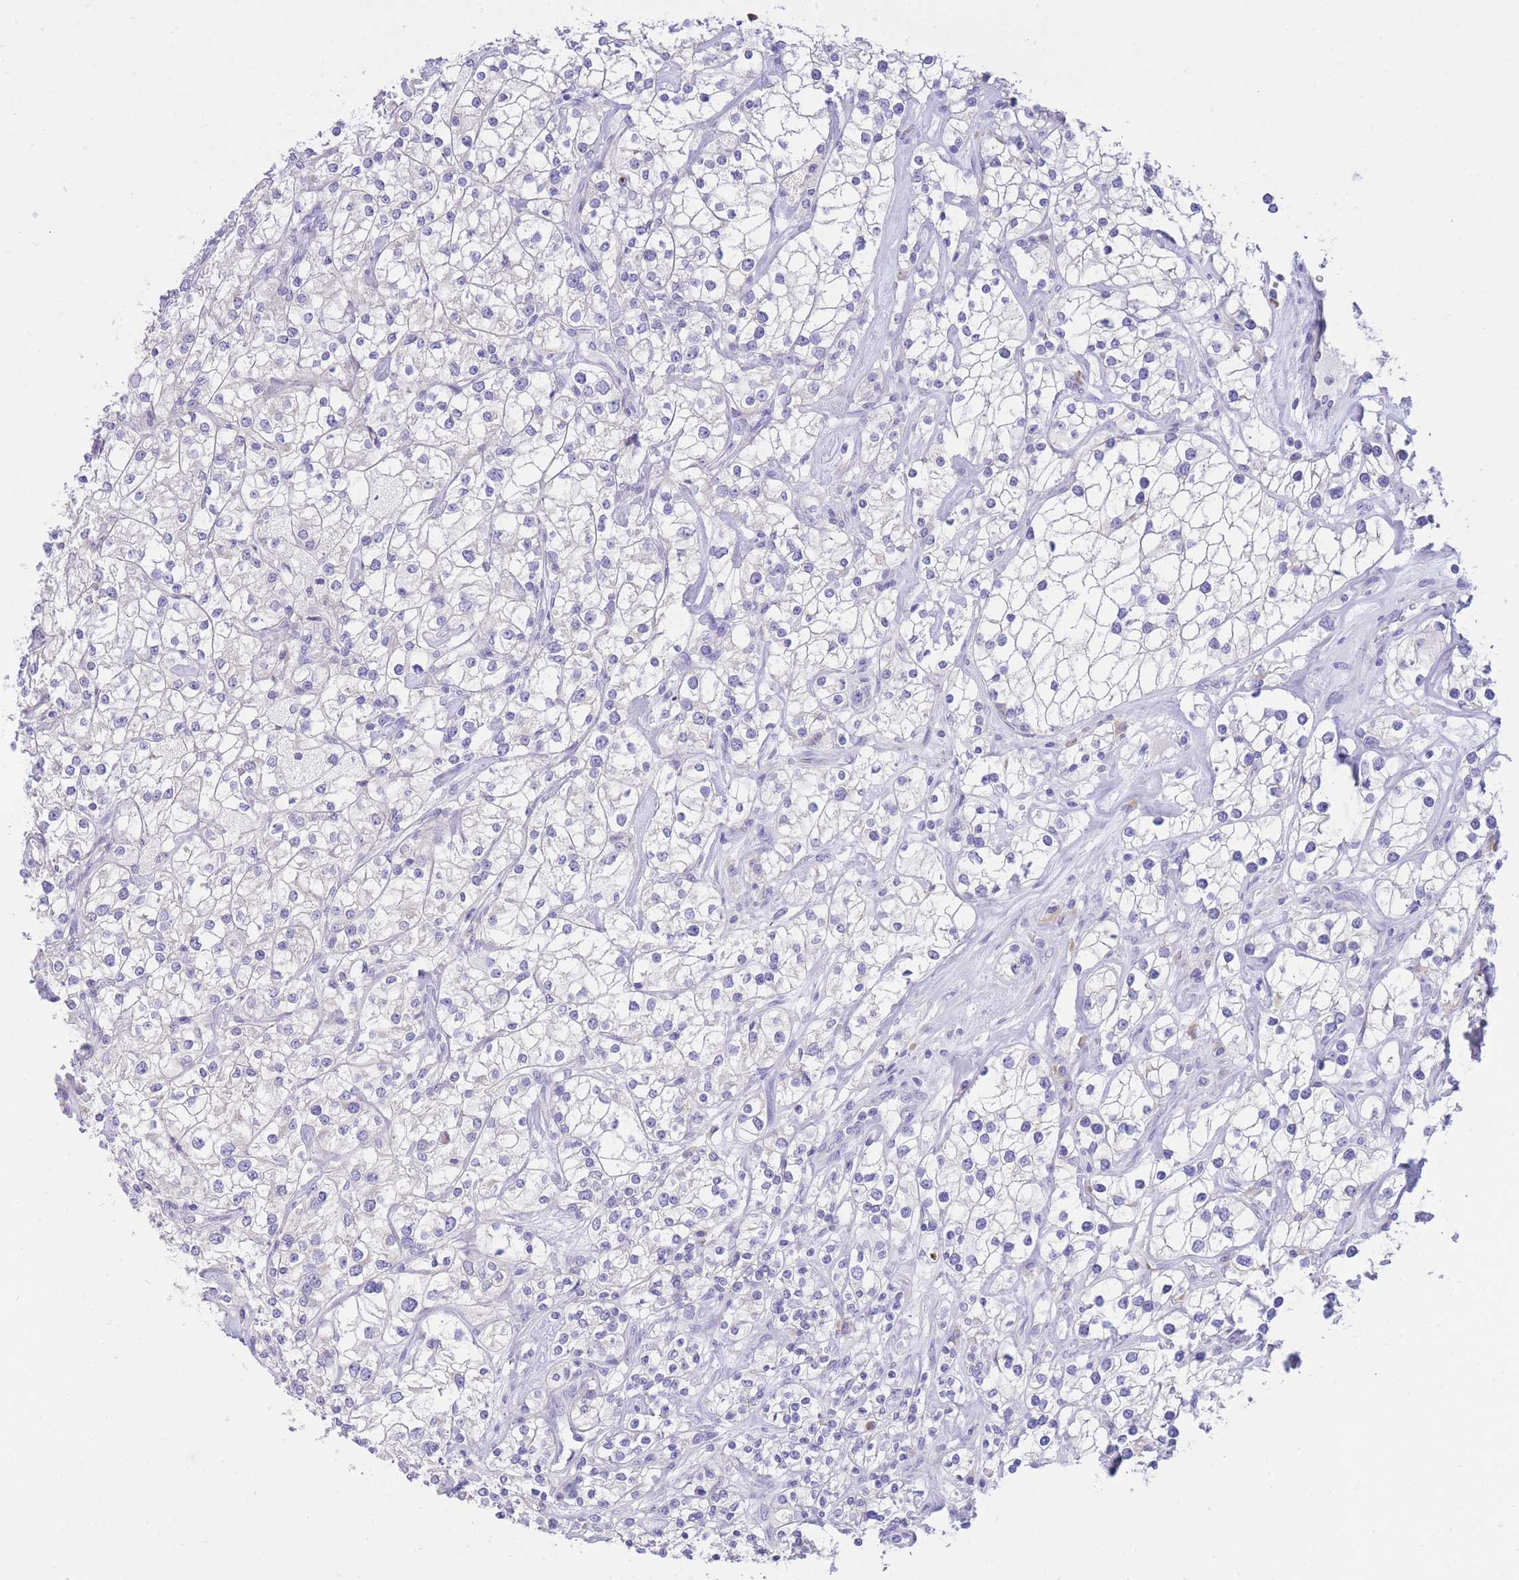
{"staining": {"intensity": "negative", "quantity": "none", "location": "none"}, "tissue": "renal cancer", "cell_type": "Tumor cells", "image_type": "cancer", "snomed": [{"axis": "morphology", "description": "Adenocarcinoma, NOS"}, {"axis": "topography", "description": "Kidney"}], "caption": "IHC image of adenocarcinoma (renal) stained for a protein (brown), which reveals no expression in tumor cells.", "gene": "SSUH2", "patient": {"sex": "male", "age": 77}}